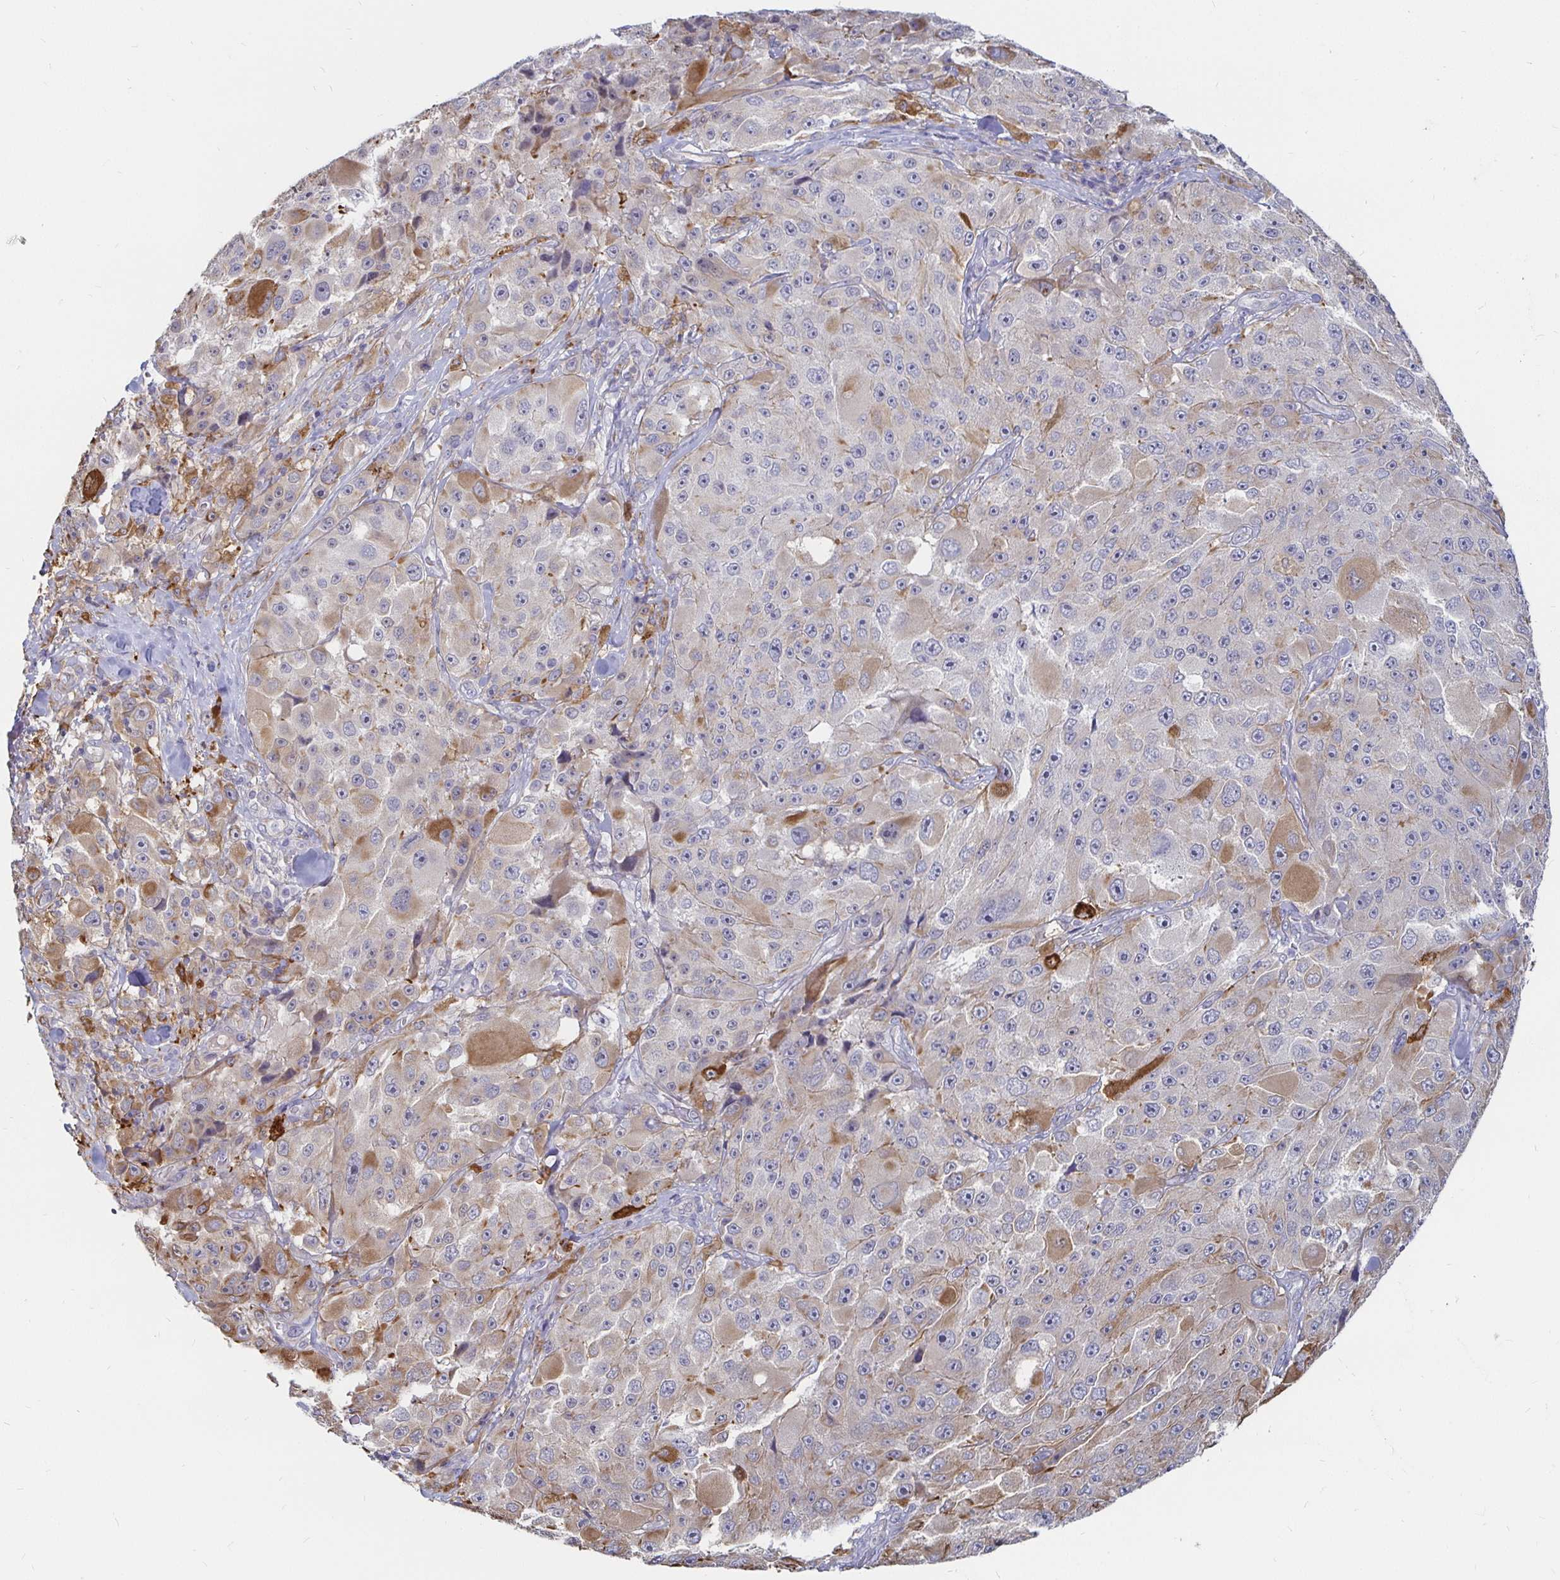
{"staining": {"intensity": "weak", "quantity": "25%-75%", "location": "cytoplasmic/membranous"}, "tissue": "melanoma", "cell_type": "Tumor cells", "image_type": "cancer", "snomed": [{"axis": "morphology", "description": "Malignant melanoma, Metastatic site"}, {"axis": "topography", "description": "Lymph node"}], "caption": "Melanoma stained for a protein displays weak cytoplasmic/membranous positivity in tumor cells.", "gene": "CCDC85A", "patient": {"sex": "male", "age": 62}}